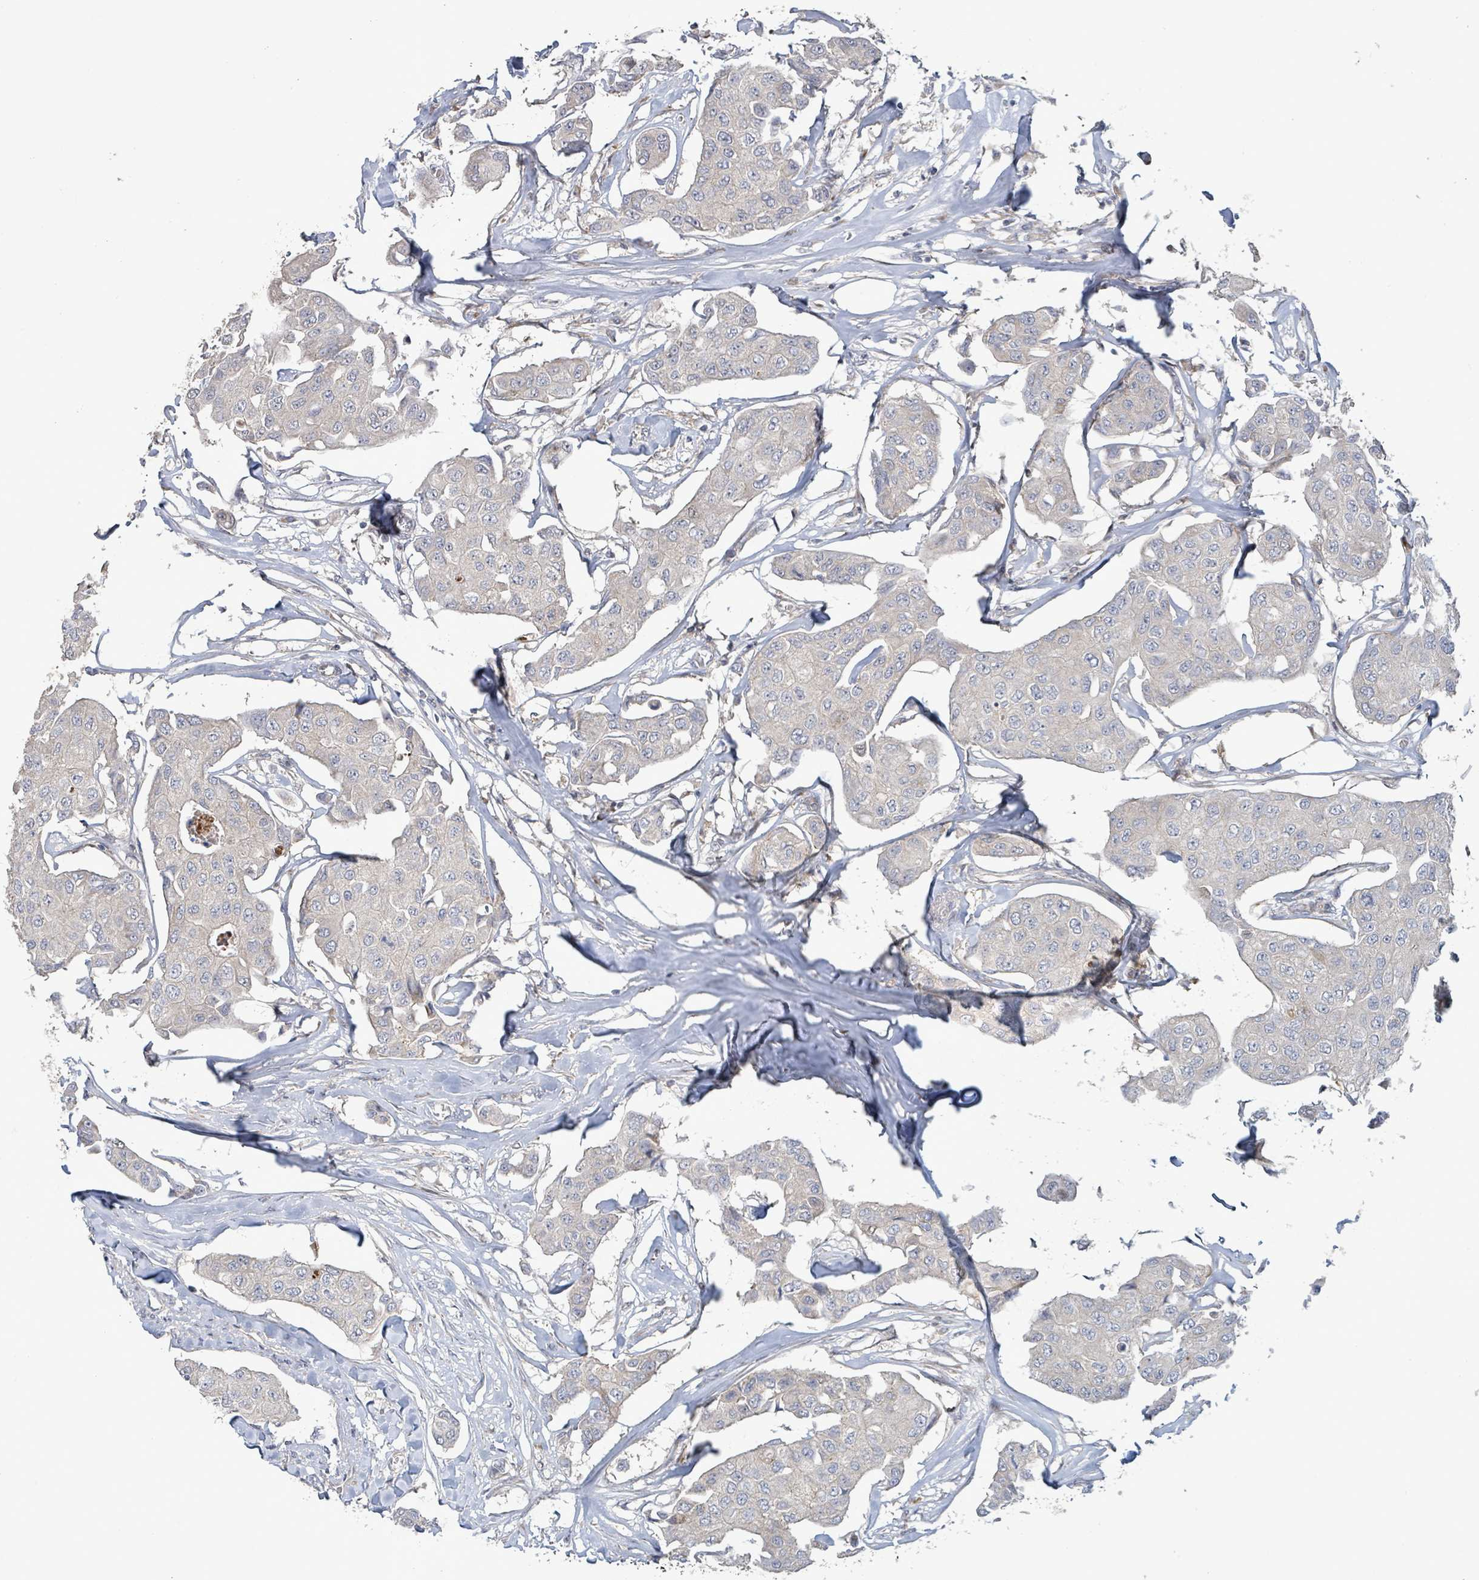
{"staining": {"intensity": "negative", "quantity": "none", "location": "none"}, "tissue": "breast cancer", "cell_type": "Tumor cells", "image_type": "cancer", "snomed": [{"axis": "morphology", "description": "Duct carcinoma"}, {"axis": "topography", "description": "Breast"}, {"axis": "topography", "description": "Lymph node"}], "caption": "A photomicrograph of breast cancer (intraductal carcinoma) stained for a protein demonstrates no brown staining in tumor cells.", "gene": "LILRA4", "patient": {"sex": "female", "age": 80}}